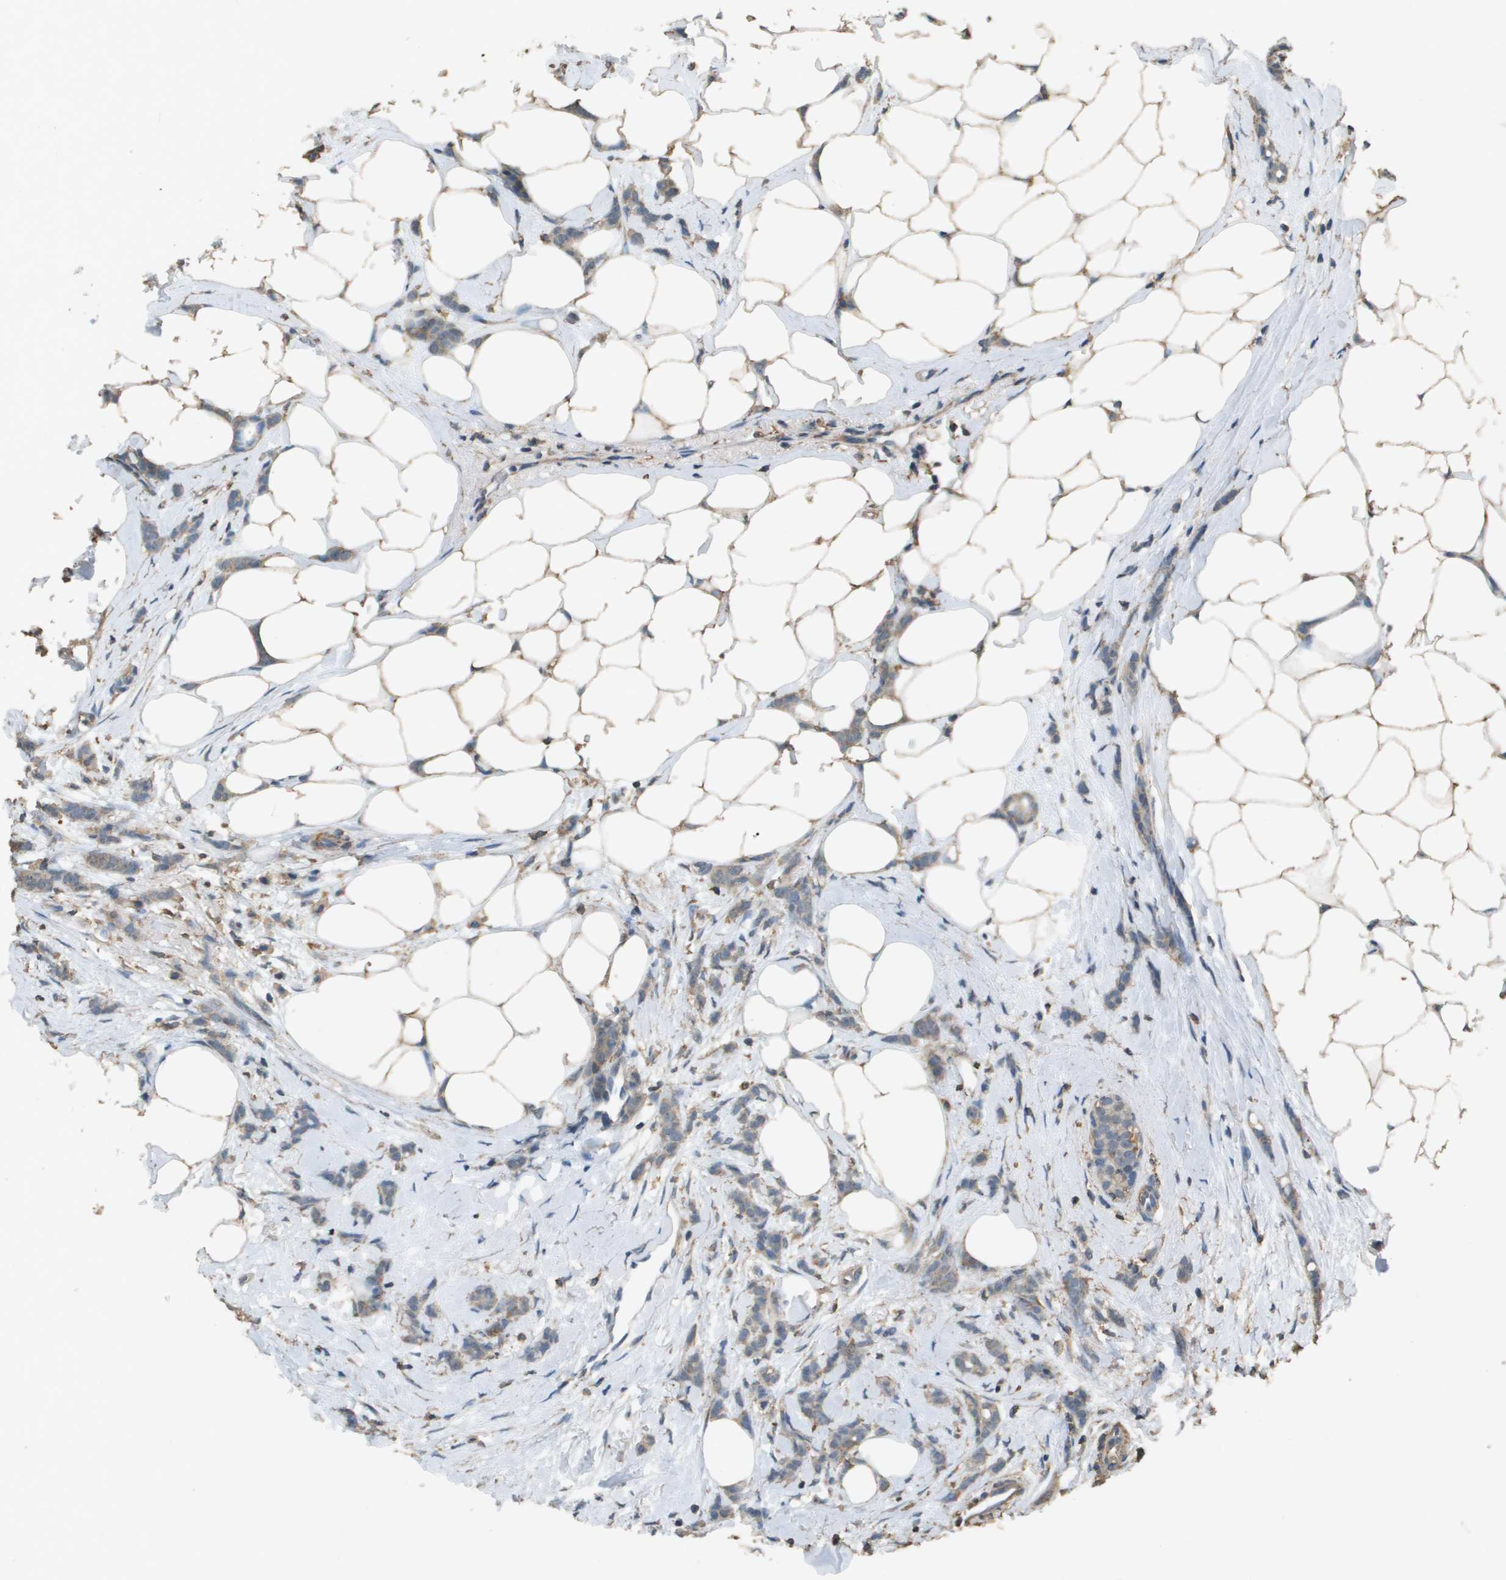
{"staining": {"intensity": "moderate", "quantity": ">75%", "location": "cytoplasmic/membranous"}, "tissue": "breast cancer", "cell_type": "Tumor cells", "image_type": "cancer", "snomed": [{"axis": "morphology", "description": "Lobular carcinoma, in situ"}, {"axis": "morphology", "description": "Lobular carcinoma"}, {"axis": "topography", "description": "Breast"}], "caption": "Tumor cells demonstrate moderate cytoplasmic/membranous staining in about >75% of cells in breast lobular carcinoma in situ.", "gene": "MS4A7", "patient": {"sex": "female", "age": 41}}